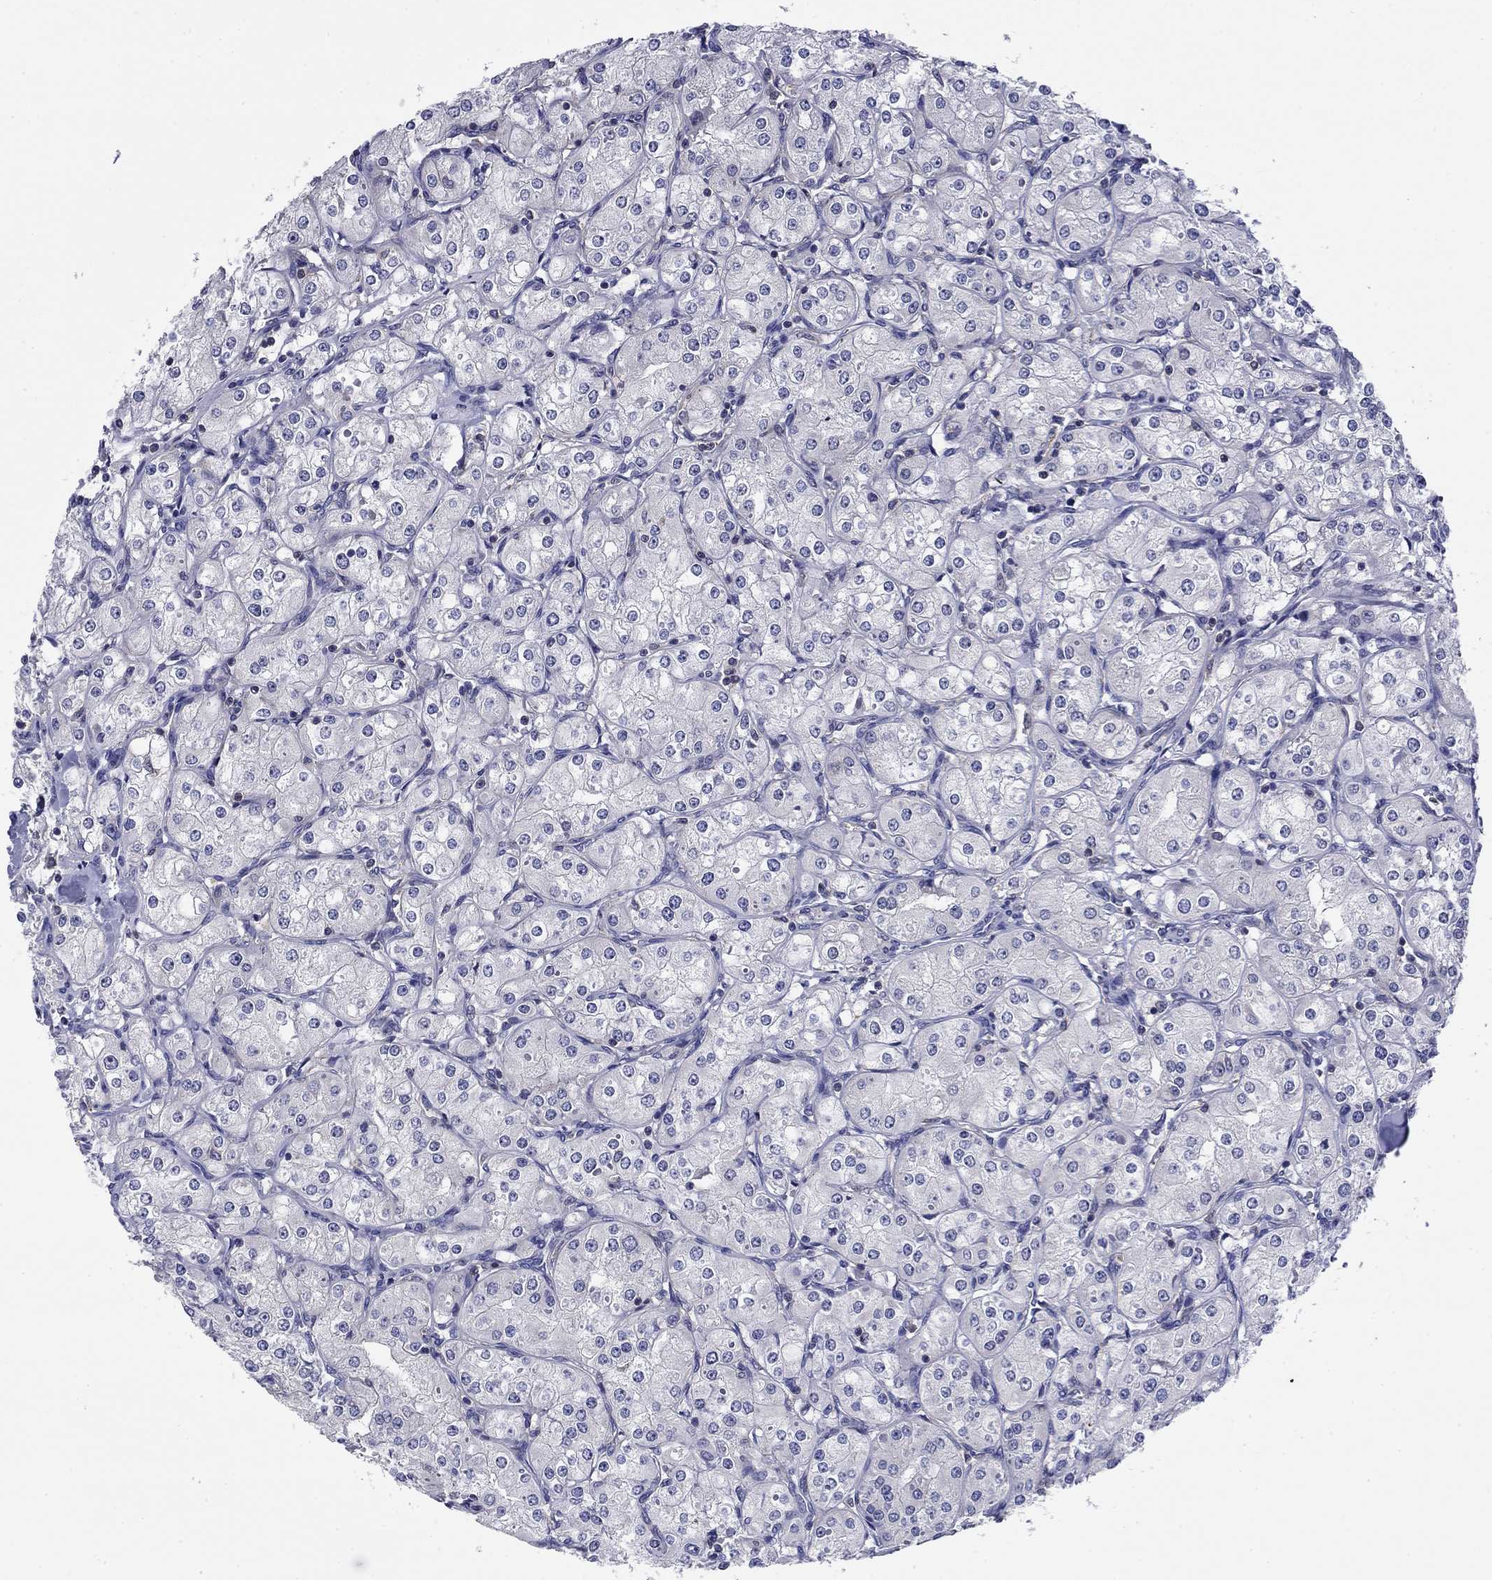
{"staining": {"intensity": "negative", "quantity": "none", "location": "none"}, "tissue": "renal cancer", "cell_type": "Tumor cells", "image_type": "cancer", "snomed": [{"axis": "morphology", "description": "Adenocarcinoma, NOS"}, {"axis": "topography", "description": "Kidney"}], "caption": "IHC micrograph of neoplastic tissue: renal adenocarcinoma stained with DAB (3,3'-diaminobenzidine) shows no significant protein staining in tumor cells. The staining was performed using DAB (3,3'-diaminobenzidine) to visualize the protein expression in brown, while the nuclei were stained in blue with hematoxylin (Magnification: 20x).", "gene": "POU2F2", "patient": {"sex": "male", "age": 77}}